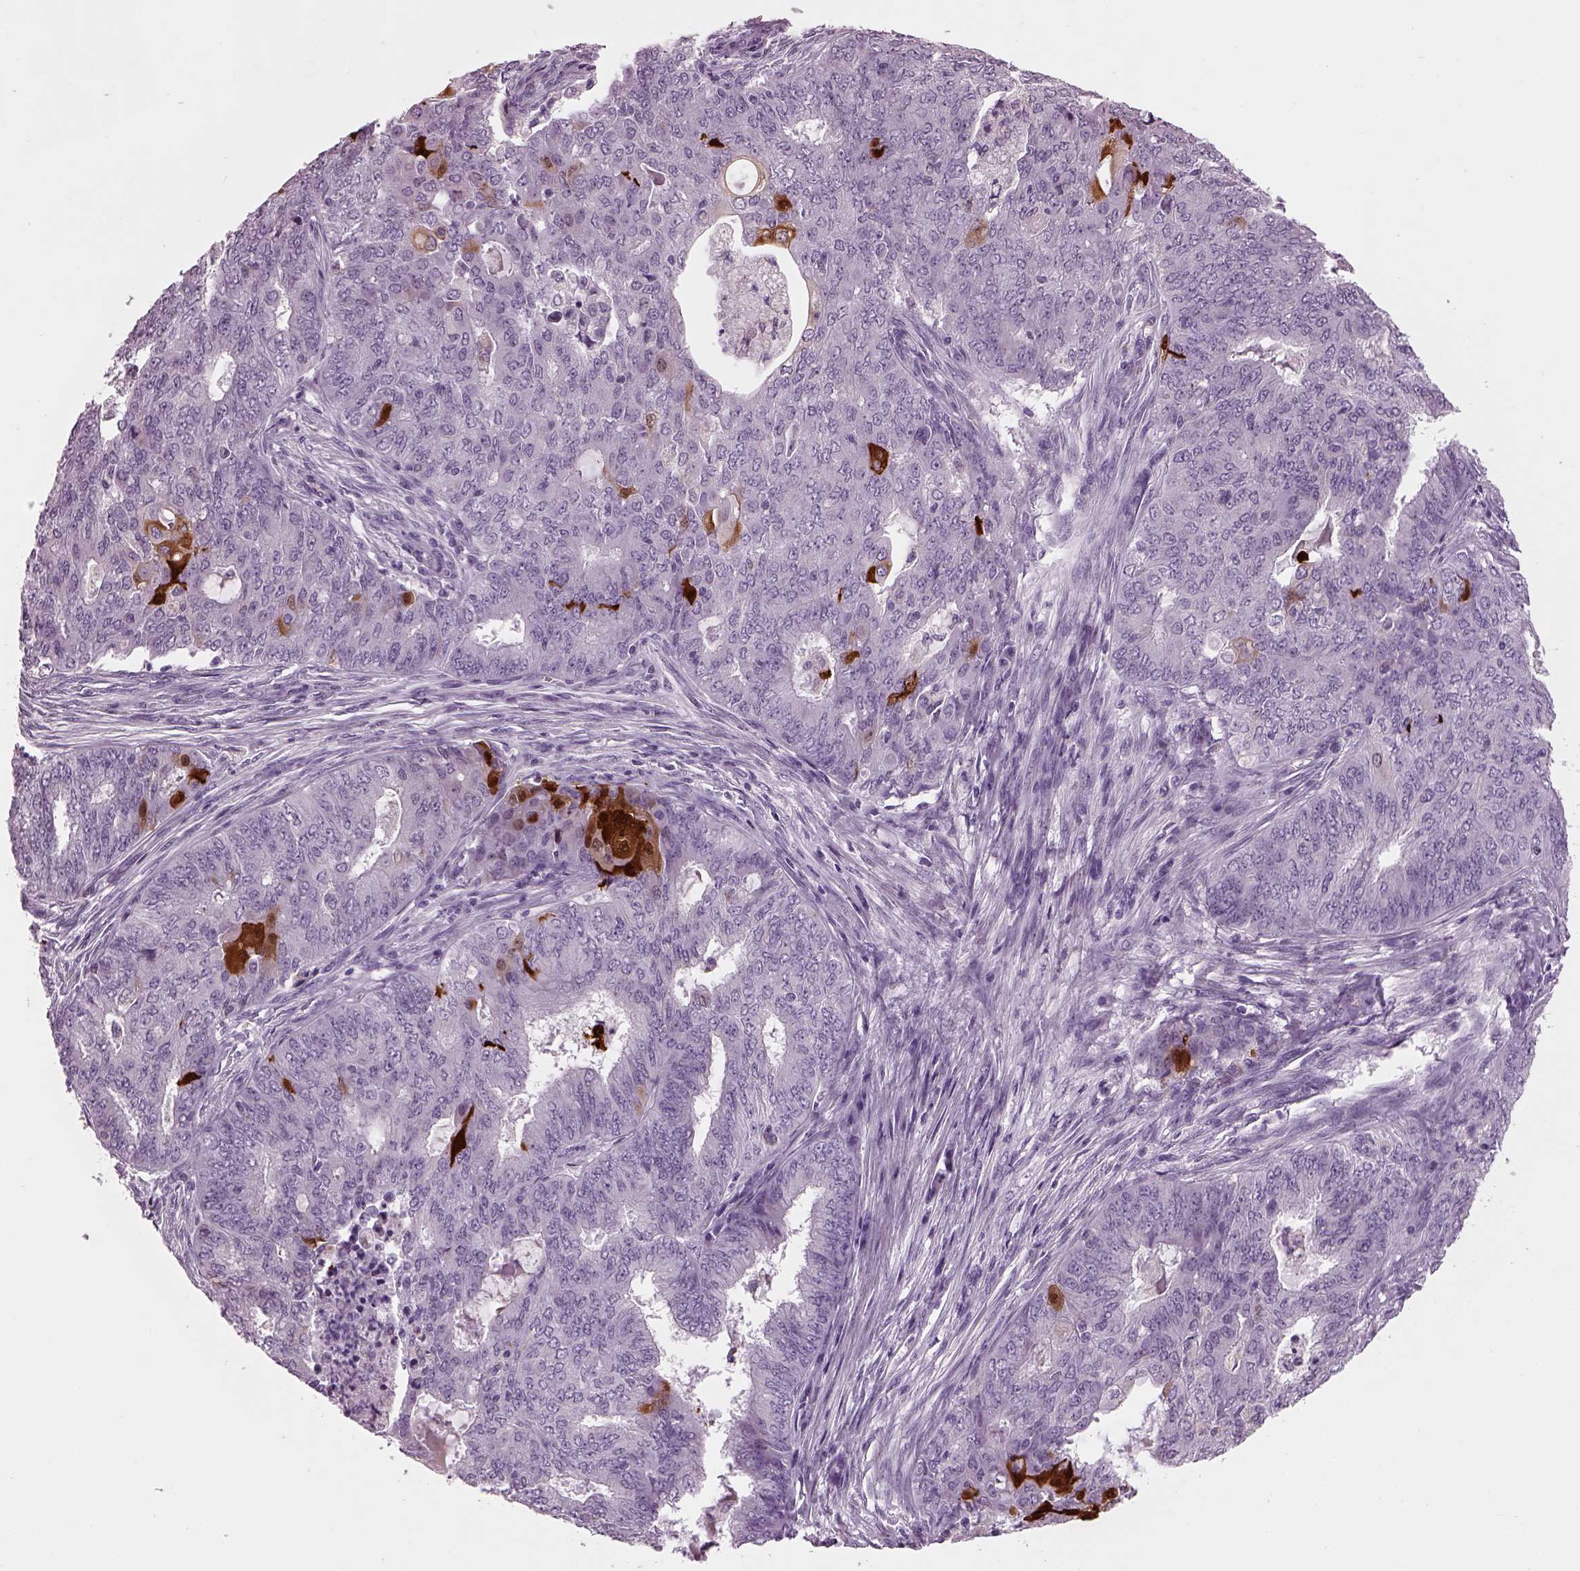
{"staining": {"intensity": "negative", "quantity": "none", "location": "none"}, "tissue": "endometrial cancer", "cell_type": "Tumor cells", "image_type": "cancer", "snomed": [{"axis": "morphology", "description": "Adenocarcinoma, NOS"}, {"axis": "topography", "description": "Endometrium"}], "caption": "IHC image of neoplastic tissue: human endometrial cancer stained with DAB shows no significant protein expression in tumor cells.", "gene": "PRR9", "patient": {"sex": "female", "age": 62}}